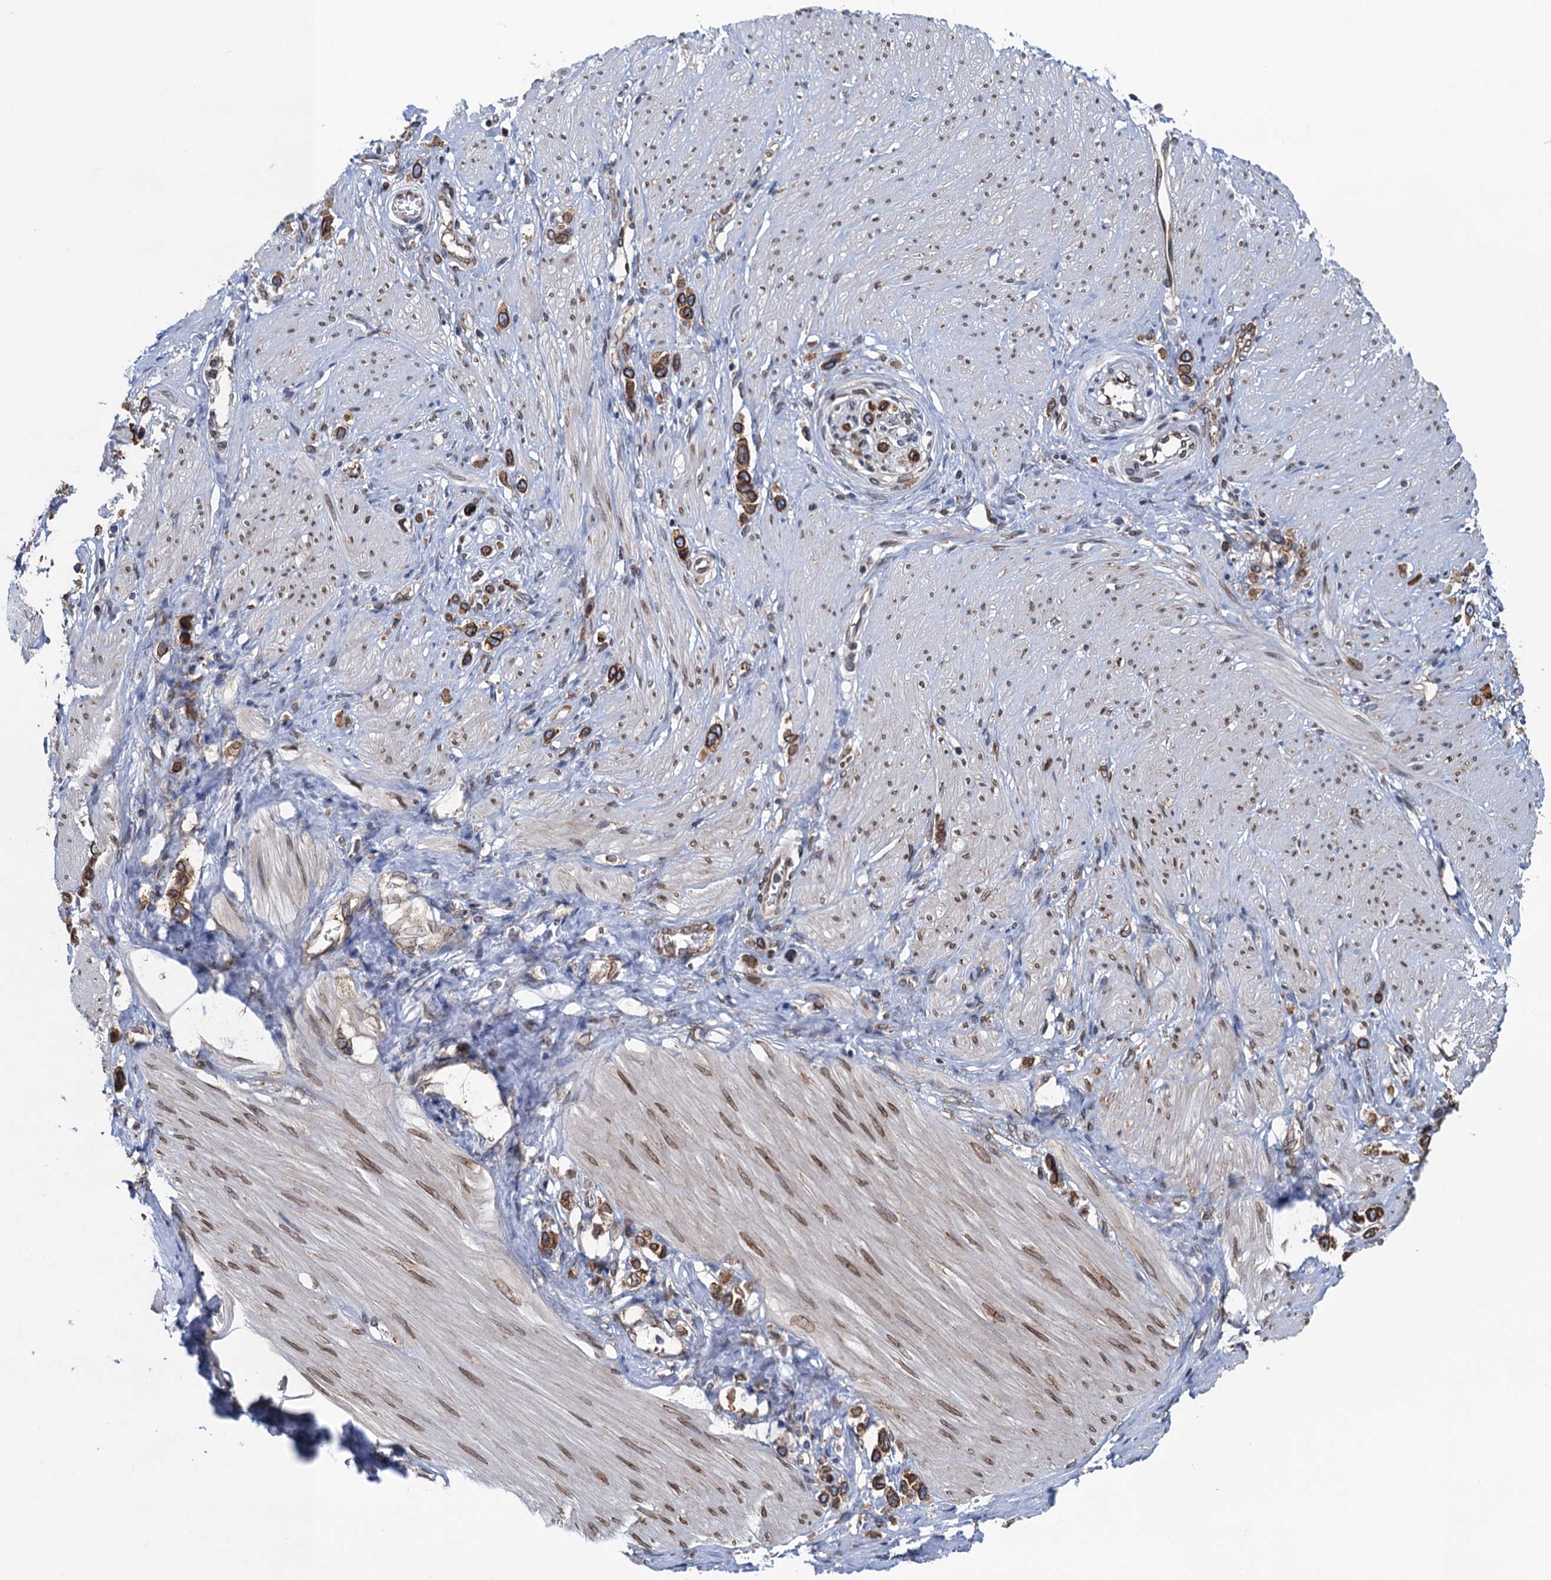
{"staining": {"intensity": "strong", "quantity": ">75%", "location": "cytoplasmic/membranous"}, "tissue": "stomach cancer", "cell_type": "Tumor cells", "image_type": "cancer", "snomed": [{"axis": "morphology", "description": "Adenocarcinoma, NOS"}, {"axis": "topography", "description": "Stomach"}], "caption": "There is high levels of strong cytoplasmic/membranous expression in tumor cells of stomach adenocarcinoma, as demonstrated by immunohistochemical staining (brown color).", "gene": "TMEM205", "patient": {"sex": "female", "age": 65}}